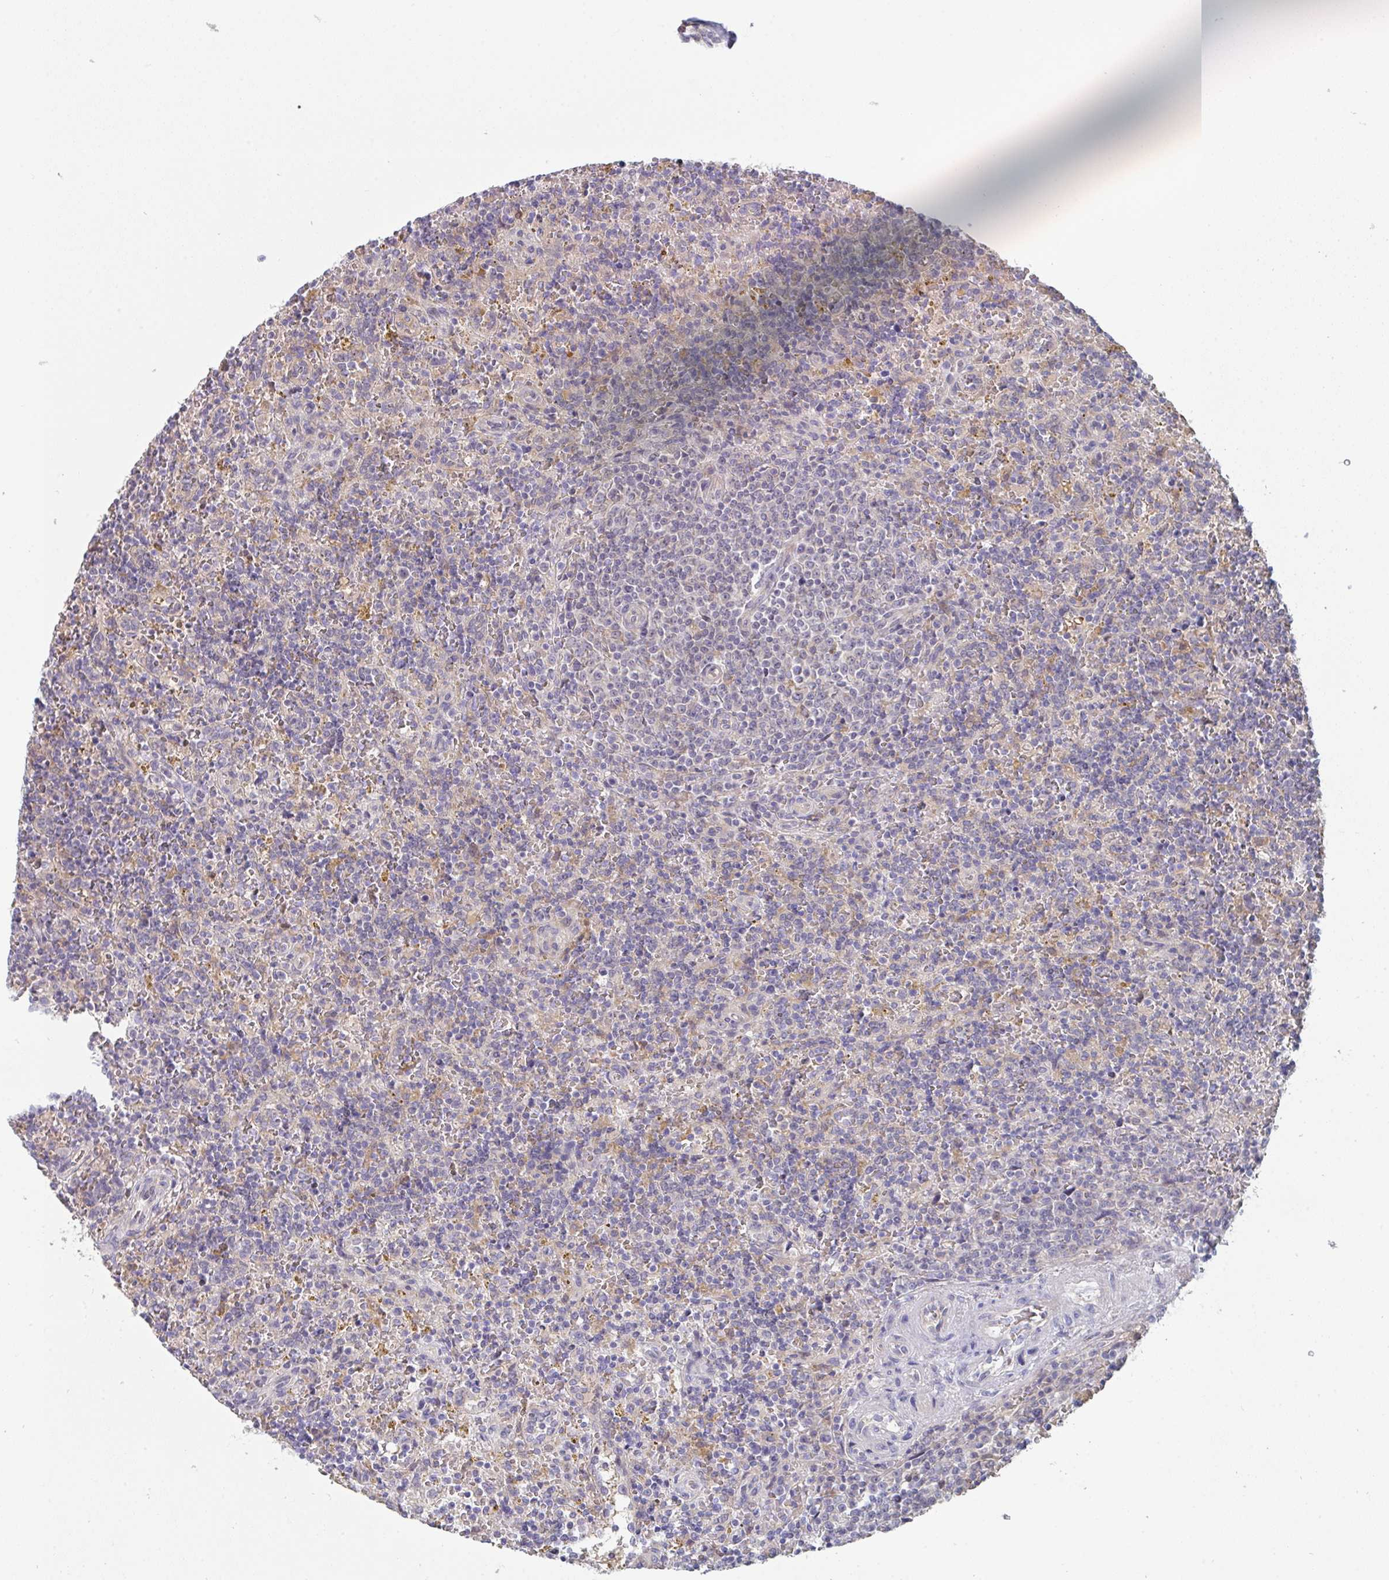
{"staining": {"intensity": "negative", "quantity": "none", "location": "none"}, "tissue": "lymphoma", "cell_type": "Tumor cells", "image_type": "cancer", "snomed": [{"axis": "morphology", "description": "Malignant lymphoma, non-Hodgkin's type, Low grade"}, {"axis": "topography", "description": "Spleen"}], "caption": "Immunohistochemical staining of human malignant lymphoma, non-Hodgkin's type (low-grade) shows no significant expression in tumor cells.", "gene": "PTPRD", "patient": {"sex": "male", "age": 67}}